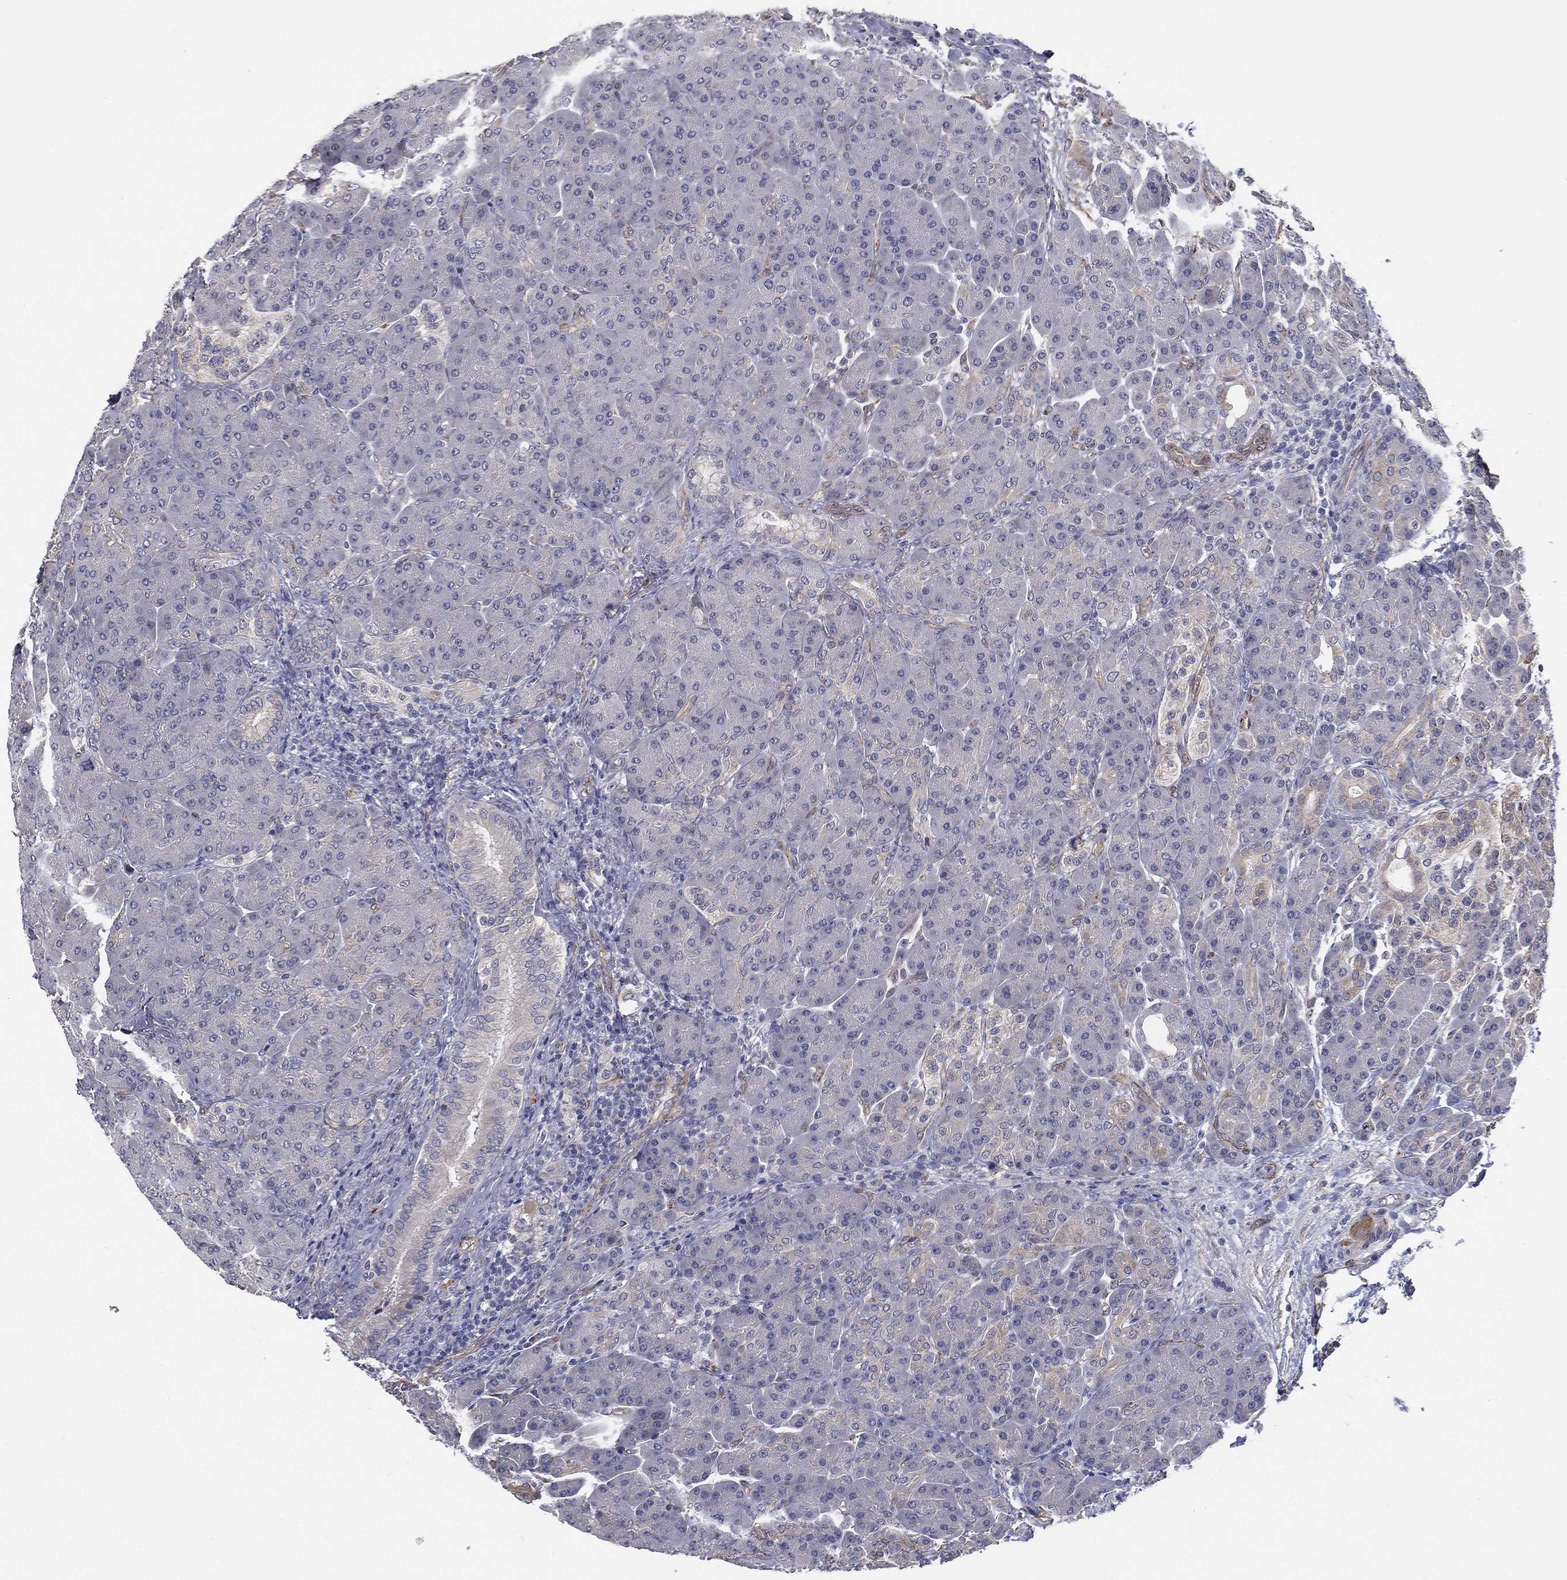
{"staining": {"intensity": "negative", "quantity": "none", "location": "none"}, "tissue": "pancreas", "cell_type": "Exocrine glandular cells", "image_type": "normal", "snomed": [{"axis": "morphology", "description": "Normal tissue, NOS"}, {"axis": "topography", "description": "Pancreas"}], "caption": "Human pancreas stained for a protein using IHC shows no expression in exocrine glandular cells.", "gene": "LRRC56", "patient": {"sex": "male", "age": 70}}